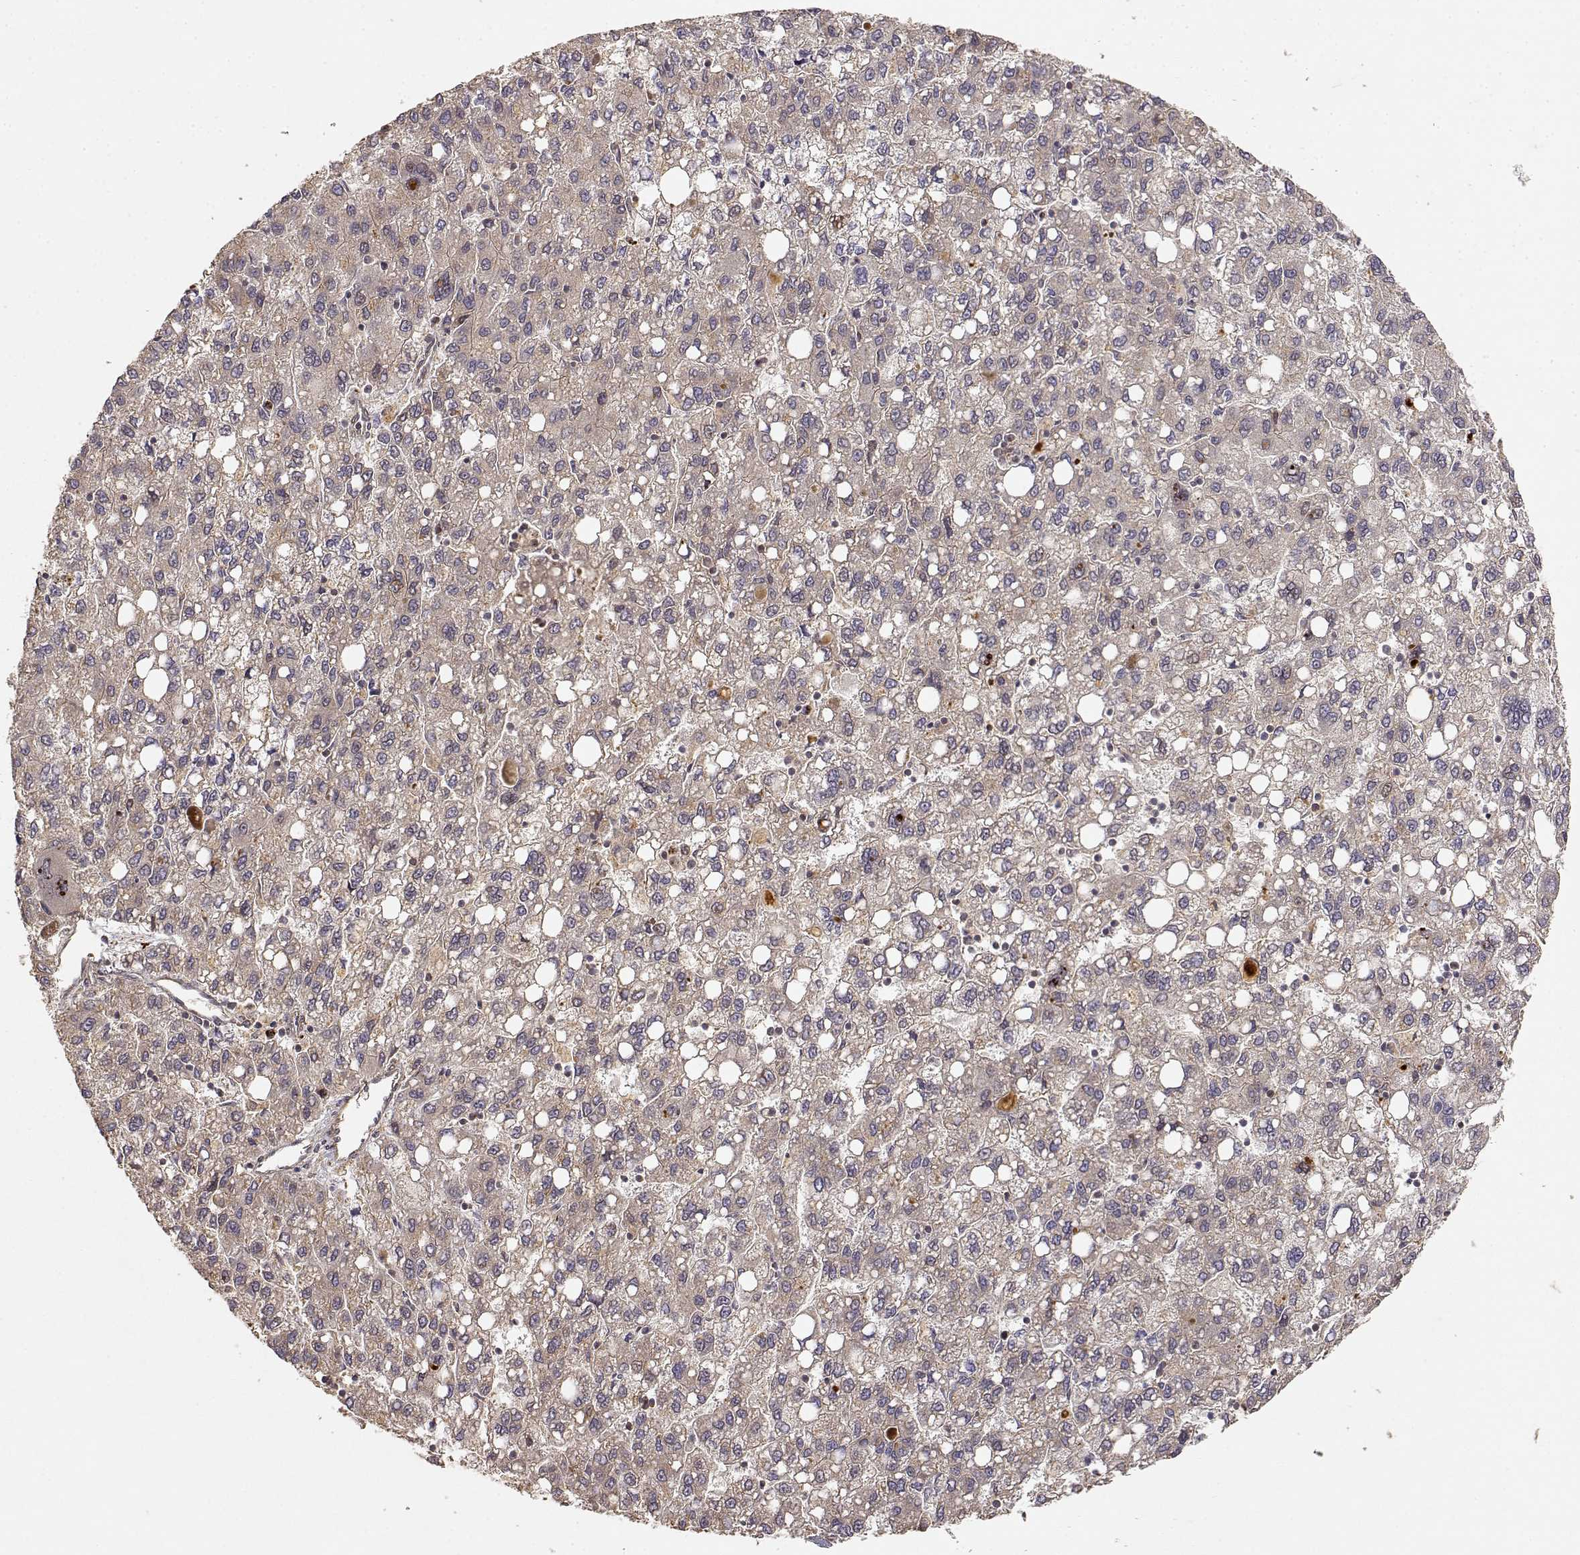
{"staining": {"intensity": "weak", "quantity": ">75%", "location": "cytoplasmic/membranous"}, "tissue": "liver cancer", "cell_type": "Tumor cells", "image_type": "cancer", "snomed": [{"axis": "morphology", "description": "Carcinoma, Hepatocellular, NOS"}, {"axis": "topography", "description": "Liver"}], "caption": "Immunohistochemistry (IHC) micrograph of hepatocellular carcinoma (liver) stained for a protein (brown), which displays low levels of weak cytoplasmic/membranous expression in approximately >75% of tumor cells.", "gene": "PICK1", "patient": {"sex": "female", "age": 82}}